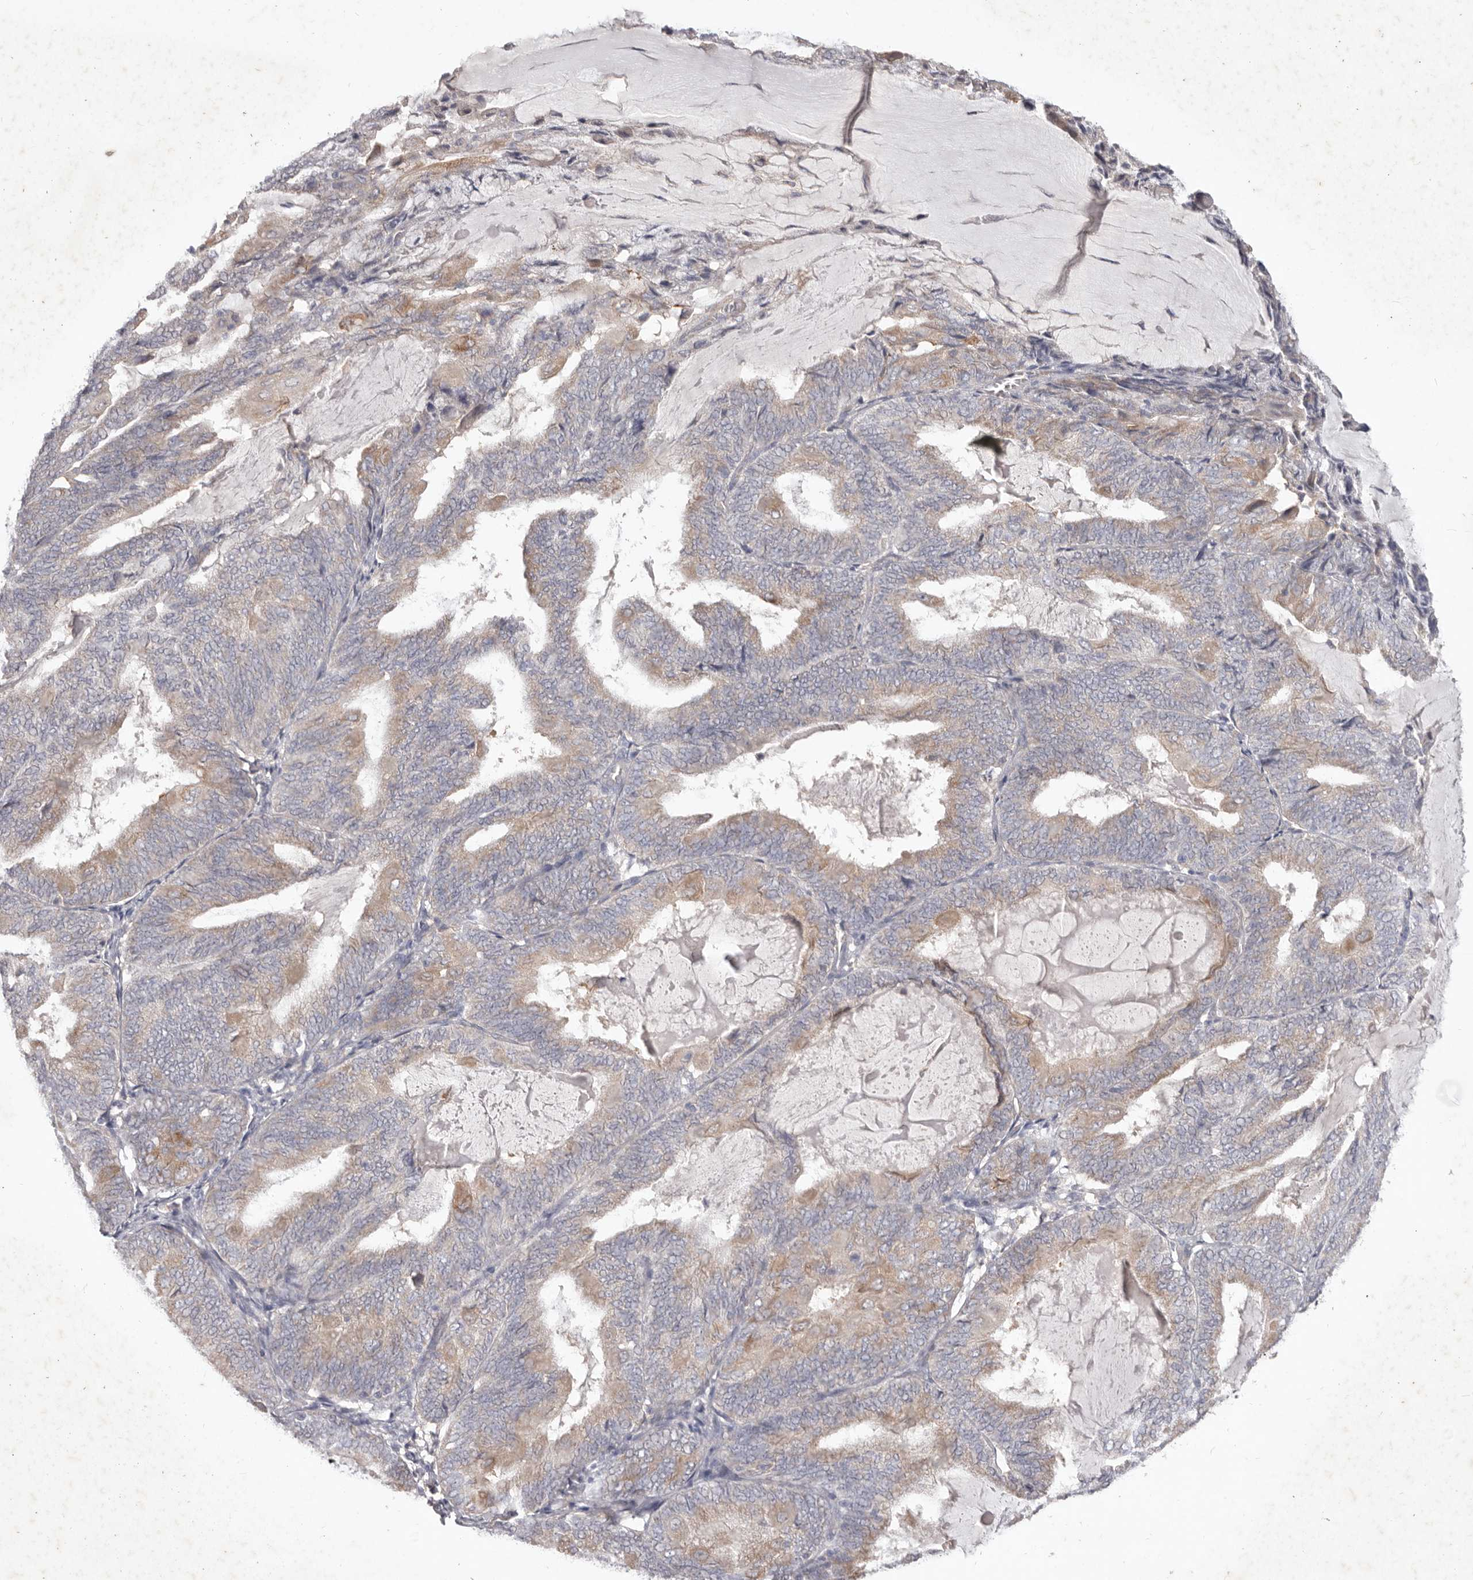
{"staining": {"intensity": "moderate", "quantity": "<25%", "location": "cytoplasmic/membranous"}, "tissue": "endometrial cancer", "cell_type": "Tumor cells", "image_type": "cancer", "snomed": [{"axis": "morphology", "description": "Adenocarcinoma, NOS"}, {"axis": "topography", "description": "Endometrium"}], "caption": "Endometrial cancer (adenocarcinoma) stained for a protein (brown) exhibits moderate cytoplasmic/membranous positive staining in about <25% of tumor cells.", "gene": "WDR77", "patient": {"sex": "female", "age": 81}}